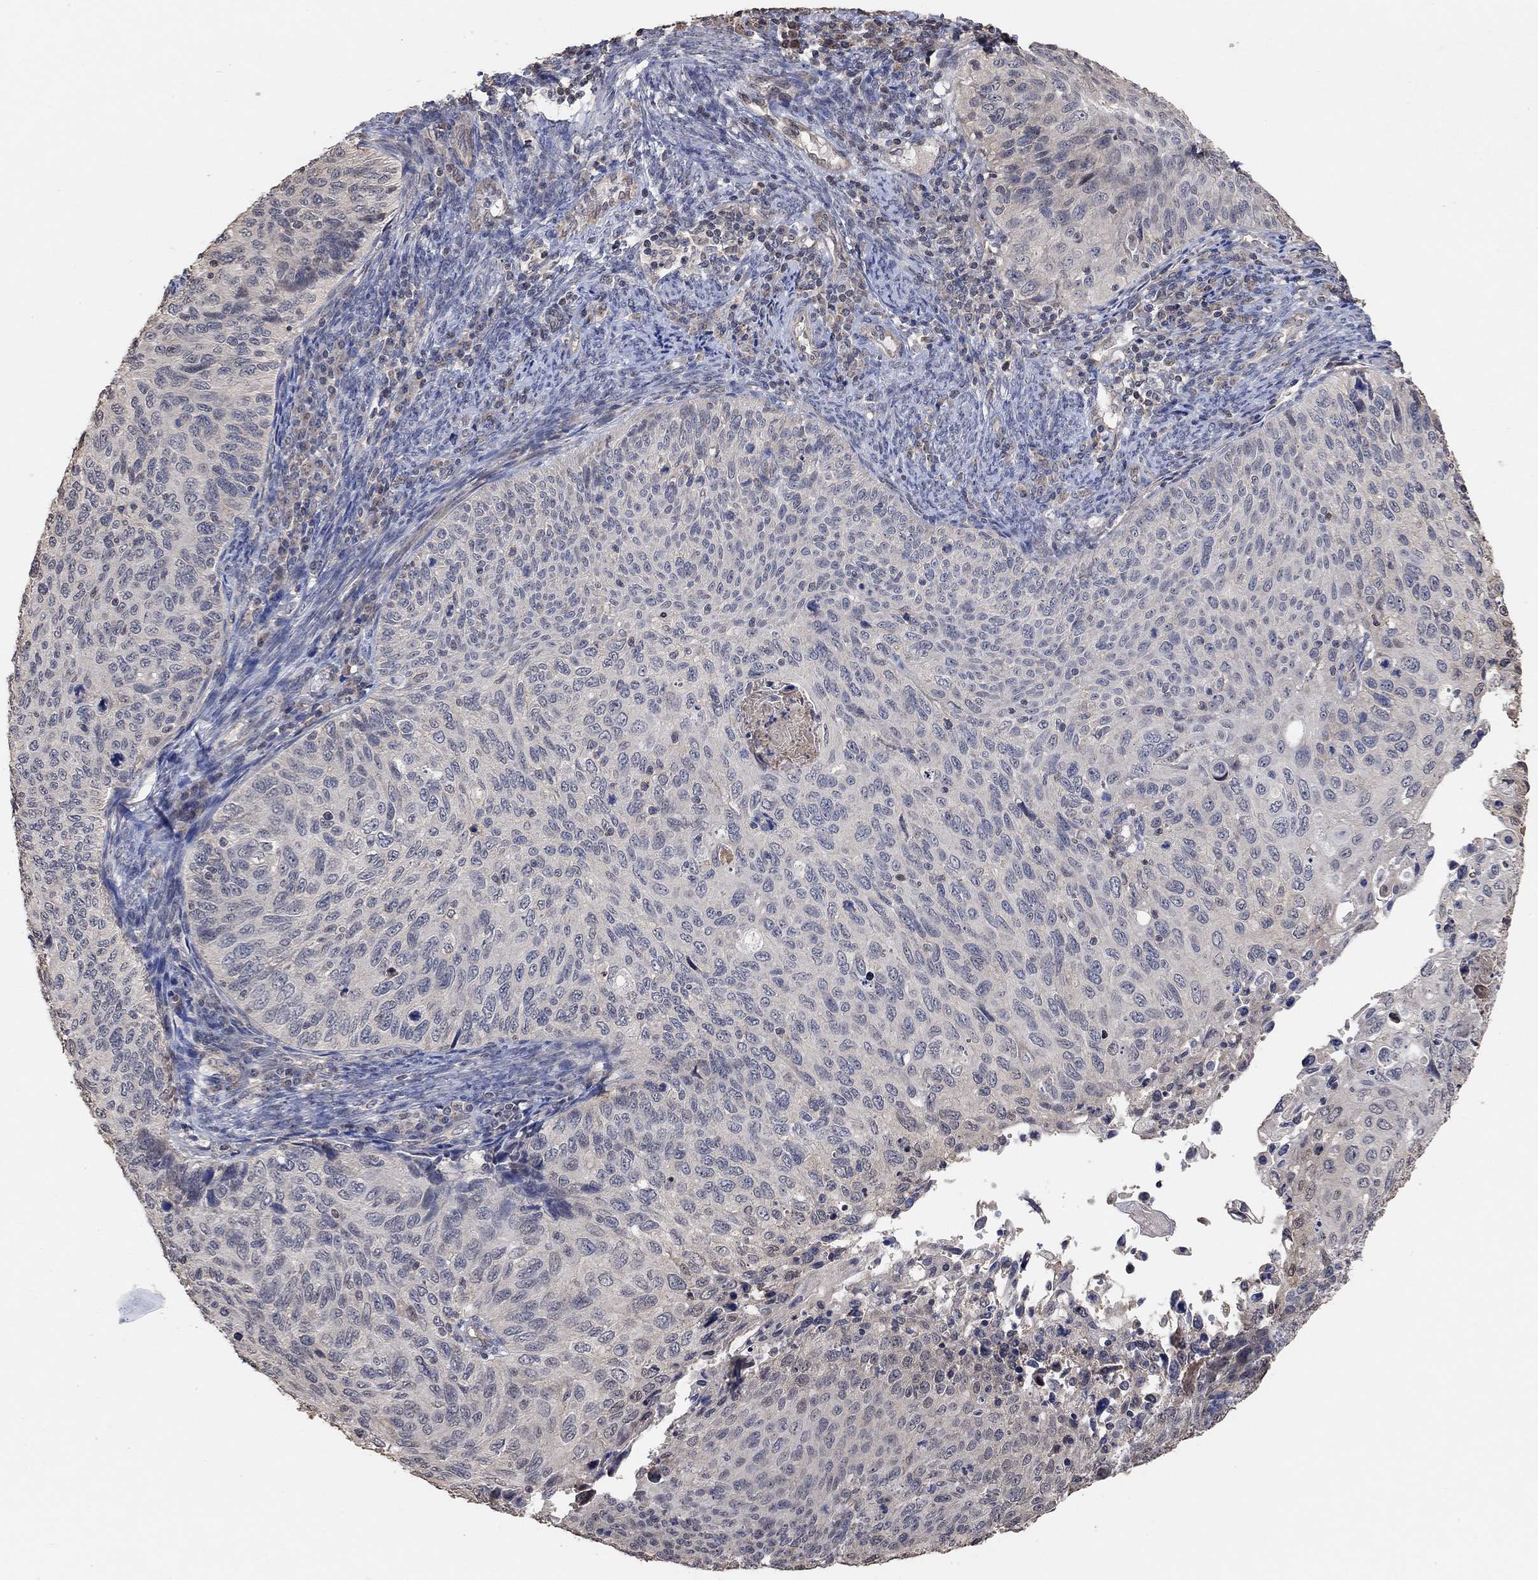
{"staining": {"intensity": "negative", "quantity": "none", "location": "none"}, "tissue": "cervical cancer", "cell_type": "Tumor cells", "image_type": "cancer", "snomed": [{"axis": "morphology", "description": "Squamous cell carcinoma, NOS"}, {"axis": "topography", "description": "Cervix"}], "caption": "The immunohistochemistry (IHC) histopathology image has no significant positivity in tumor cells of cervical cancer (squamous cell carcinoma) tissue.", "gene": "UNC5B", "patient": {"sex": "female", "age": 70}}